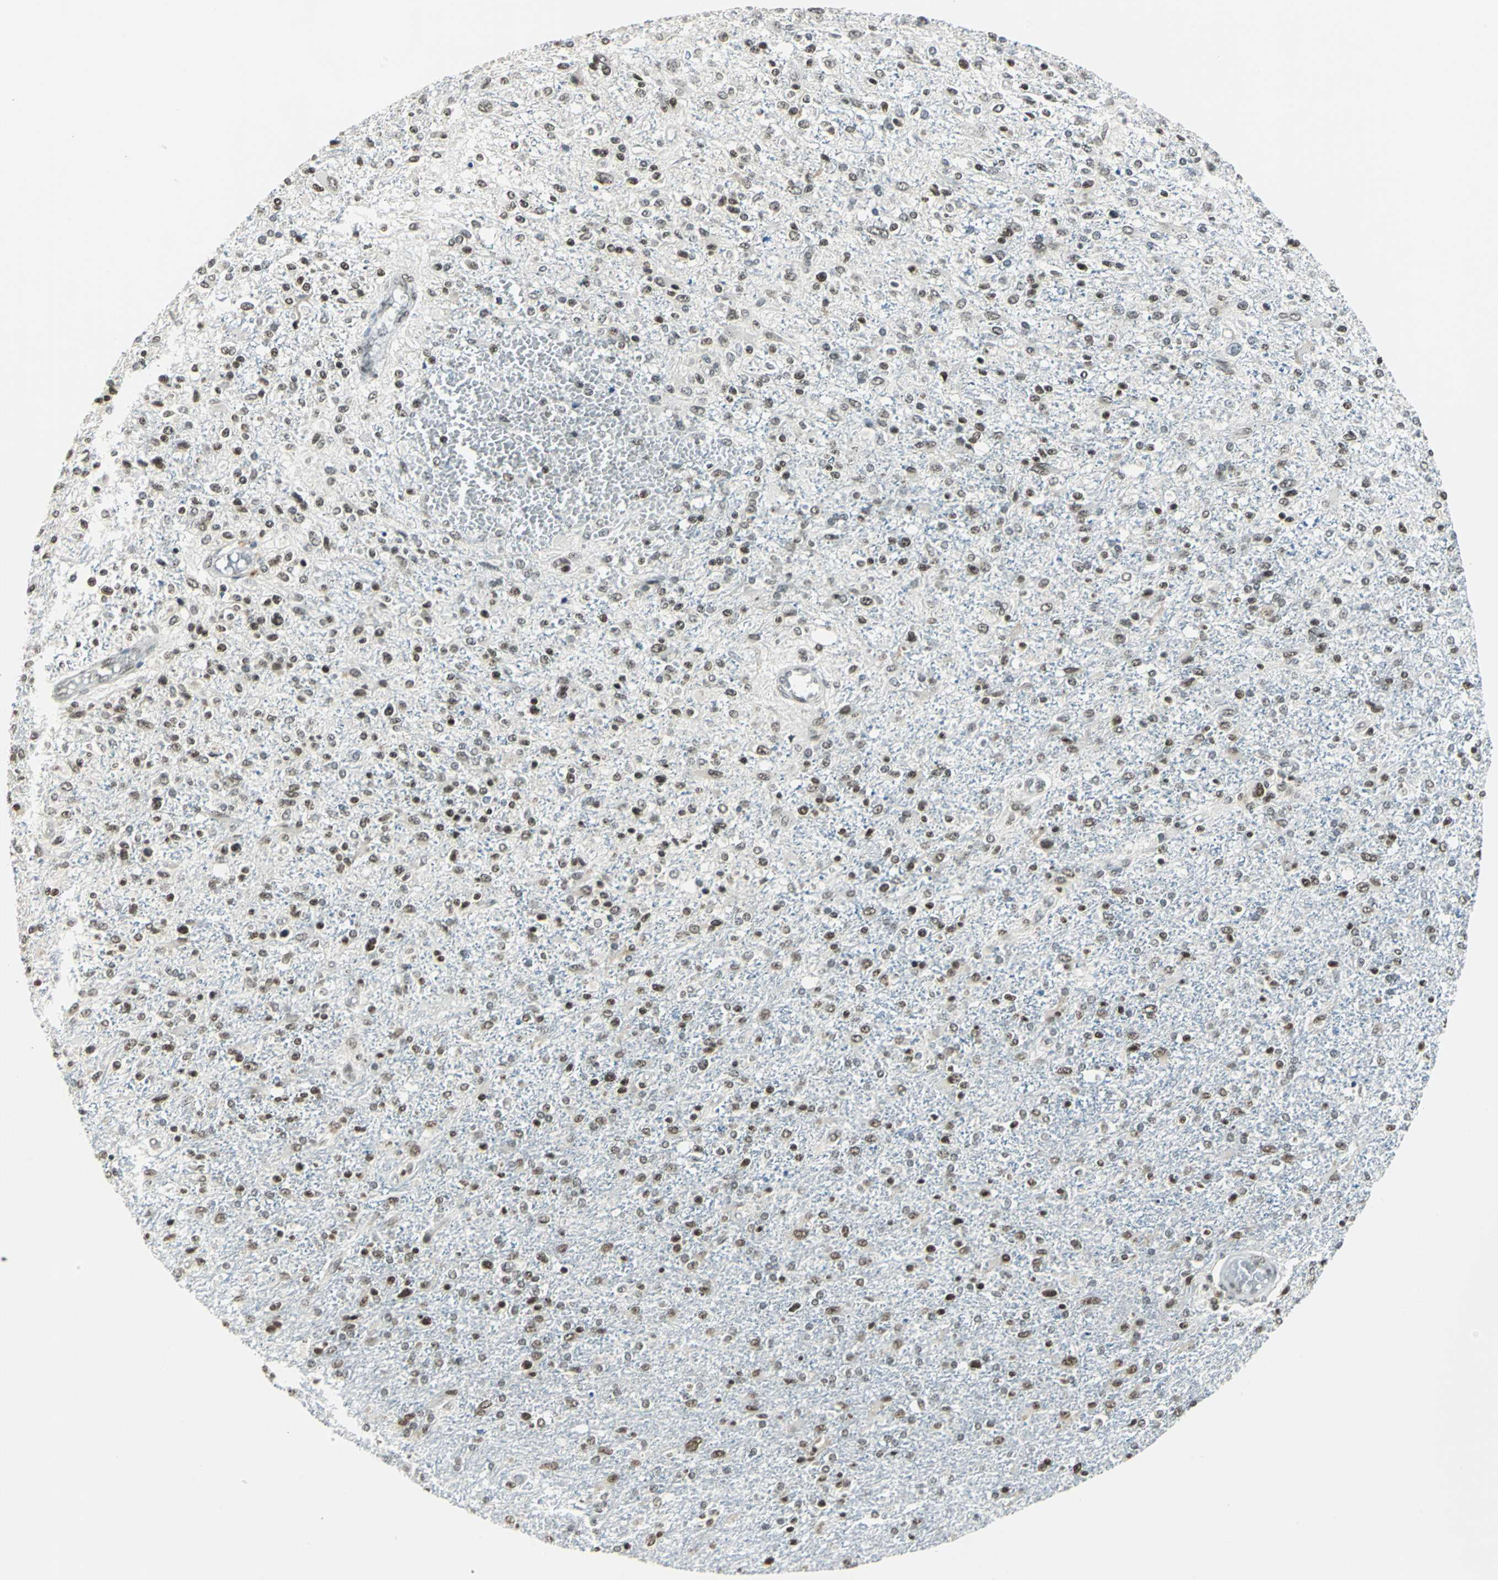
{"staining": {"intensity": "moderate", "quantity": "25%-75%", "location": "nuclear"}, "tissue": "glioma", "cell_type": "Tumor cells", "image_type": "cancer", "snomed": [{"axis": "morphology", "description": "Glioma, malignant, High grade"}, {"axis": "topography", "description": "Cerebral cortex"}], "caption": "This photomicrograph reveals immunohistochemistry (IHC) staining of glioma, with medium moderate nuclear positivity in approximately 25%-75% of tumor cells.", "gene": "ADNP", "patient": {"sex": "male", "age": 76}}